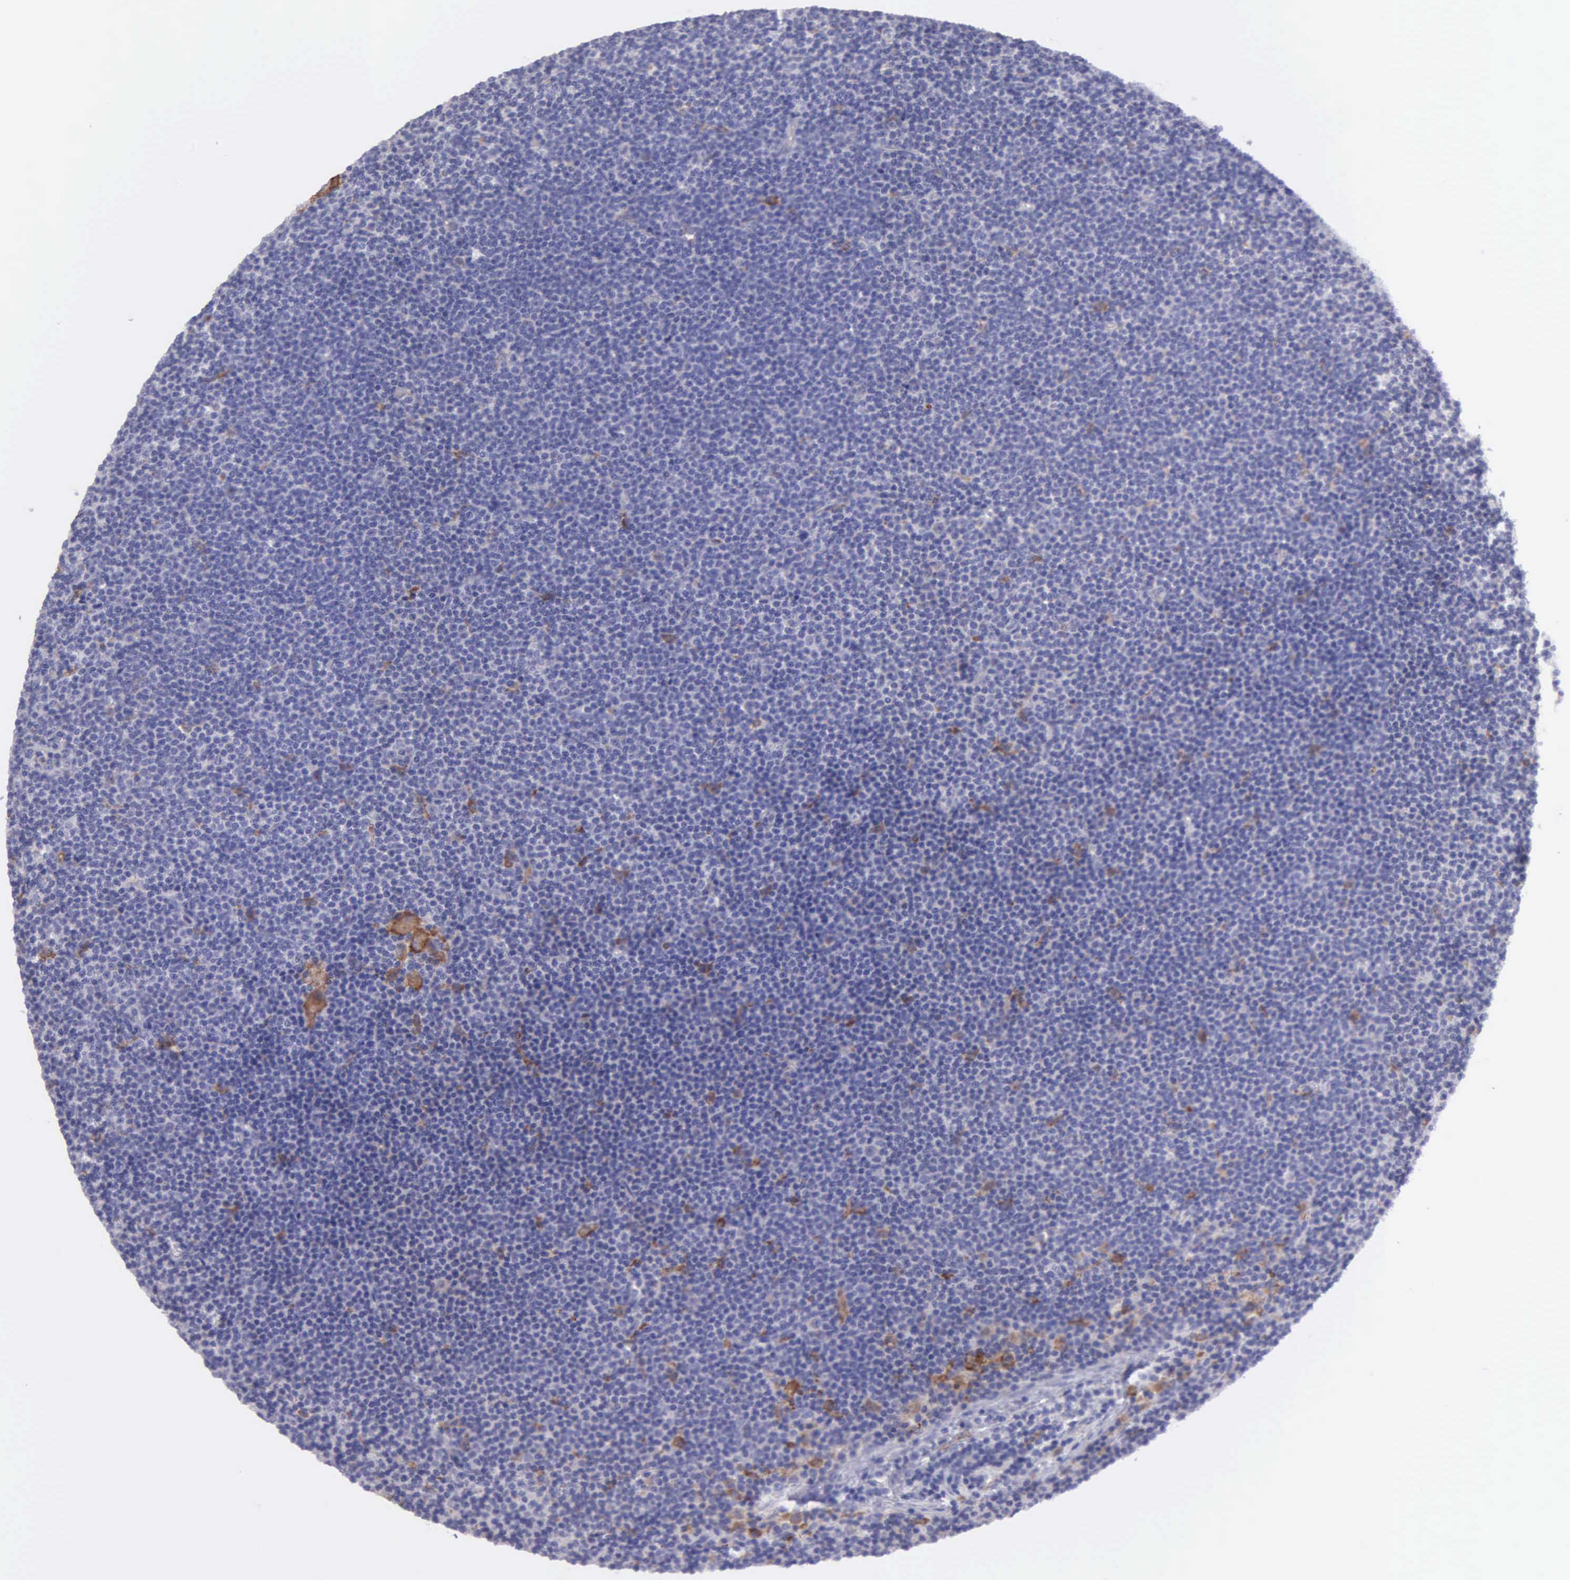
{"staining": {"intensity": "negative", "quantity": "none", "location": "none"}, "tissue": "lymphoma", "cell_type": "Tumor cells", "image_type": "cancer", "snomed": [{"axis": "morphology", "description": "Malignant lymphoma, non-Hodgkin's type, Low grade"}, {"axis": "topography", "description": "Lymph node"}], "caption": "IHC of low-grade malignant lymphoma, non-Hodgkin's type demonstrates no staining in tumor cells. (Immunohistochemistry, brightfield microscopy, high magnification).", "gene": "TYRP1", "patient": {"sex": "female", "age": 69}}